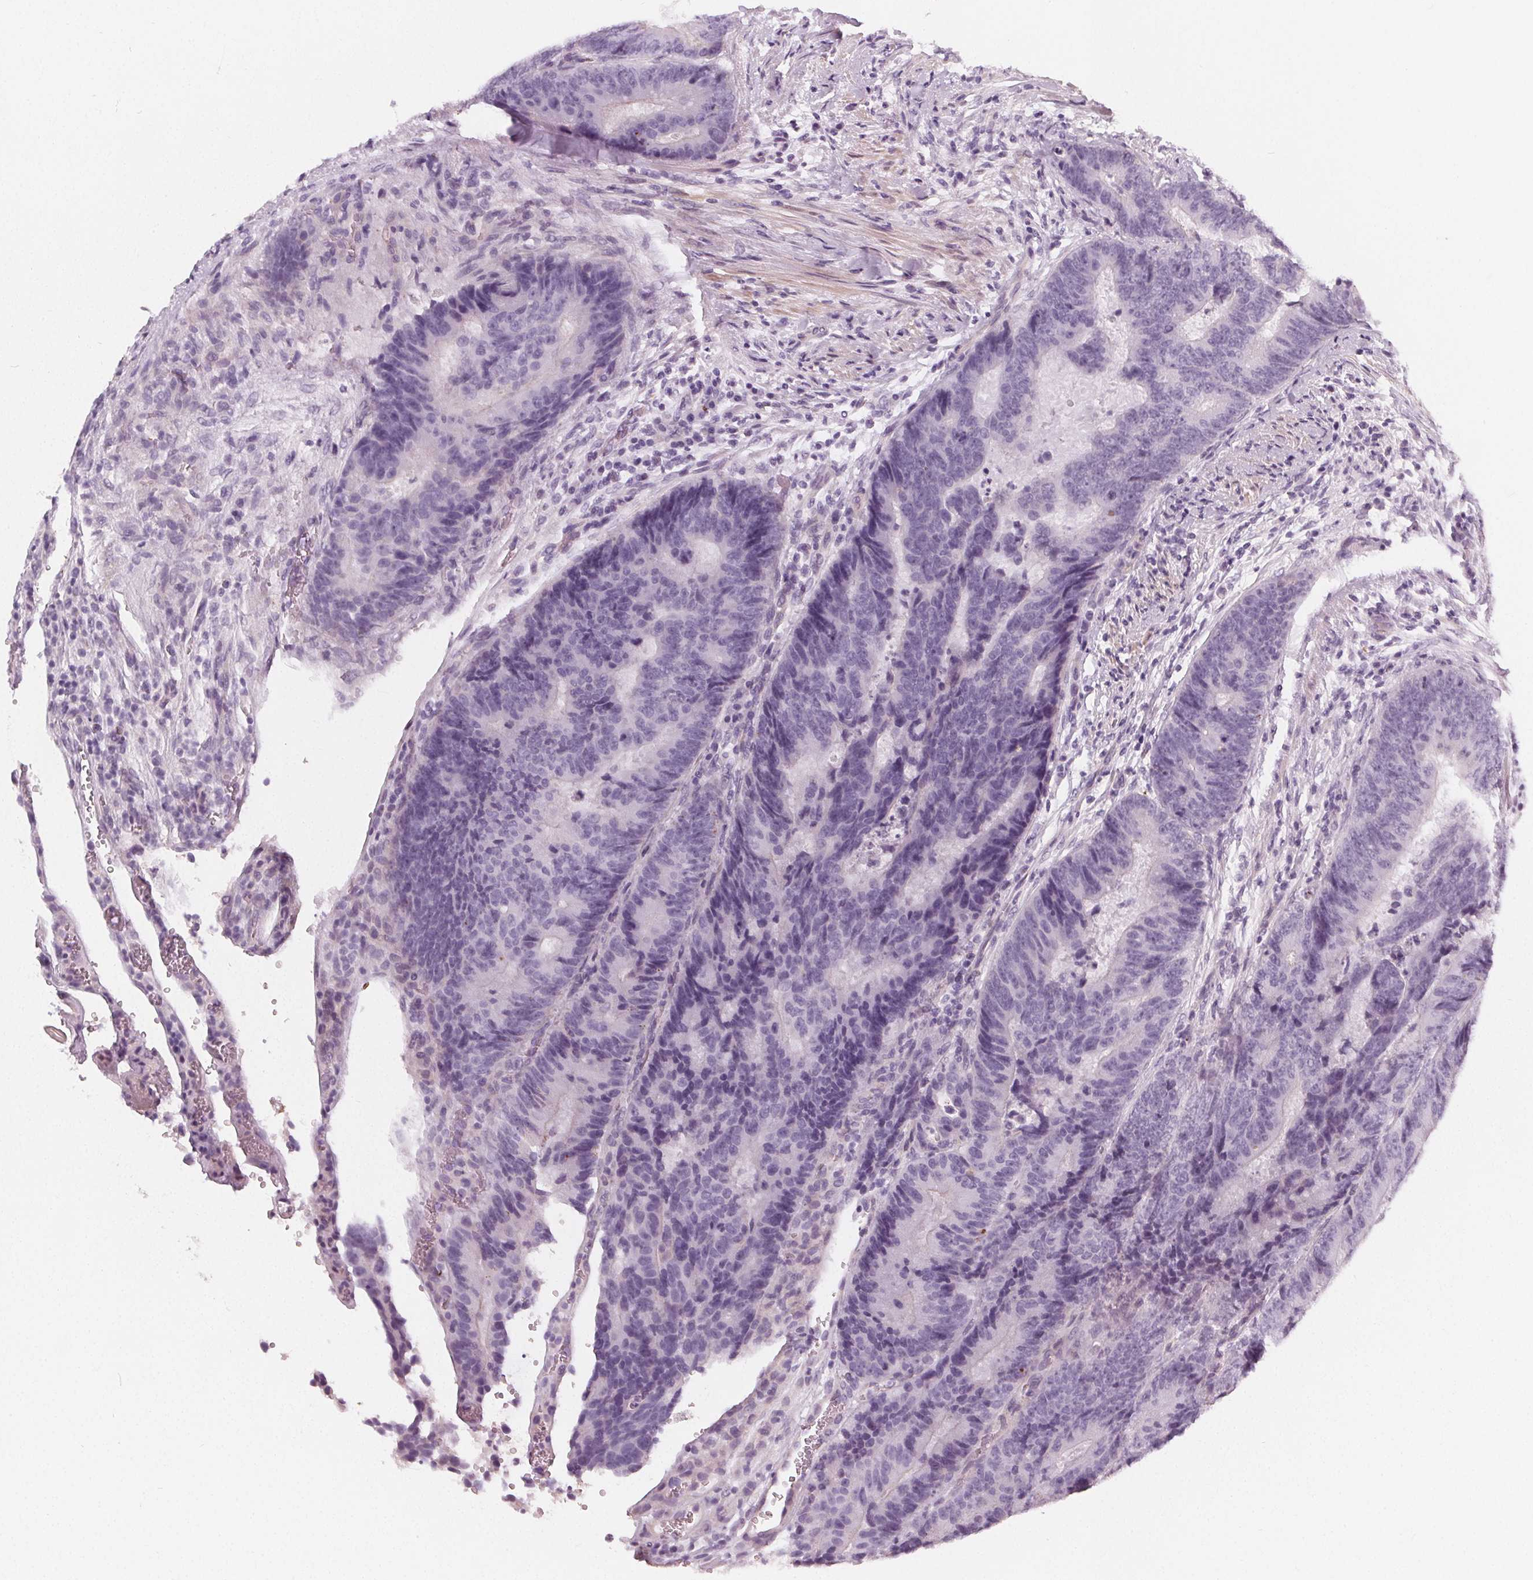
{"staining": {"intensity": "negative", "quantity": "none", "location": "none"}, "tissue": "colorectal cancer", "cell_type": "Tumor cells", "image_type": "cancer", "snomed": [{"axis": "morphology", "description": "Adenocarcinoma, NOS"}, {"axis": "topography", "description": "Colon"}], "caption": "The photomicrograph shows no staining of tumor cells in colorectal adenocarcinoma.", "gene": "SLC5A12", "patient": {"sex": "female", "age": 48}}